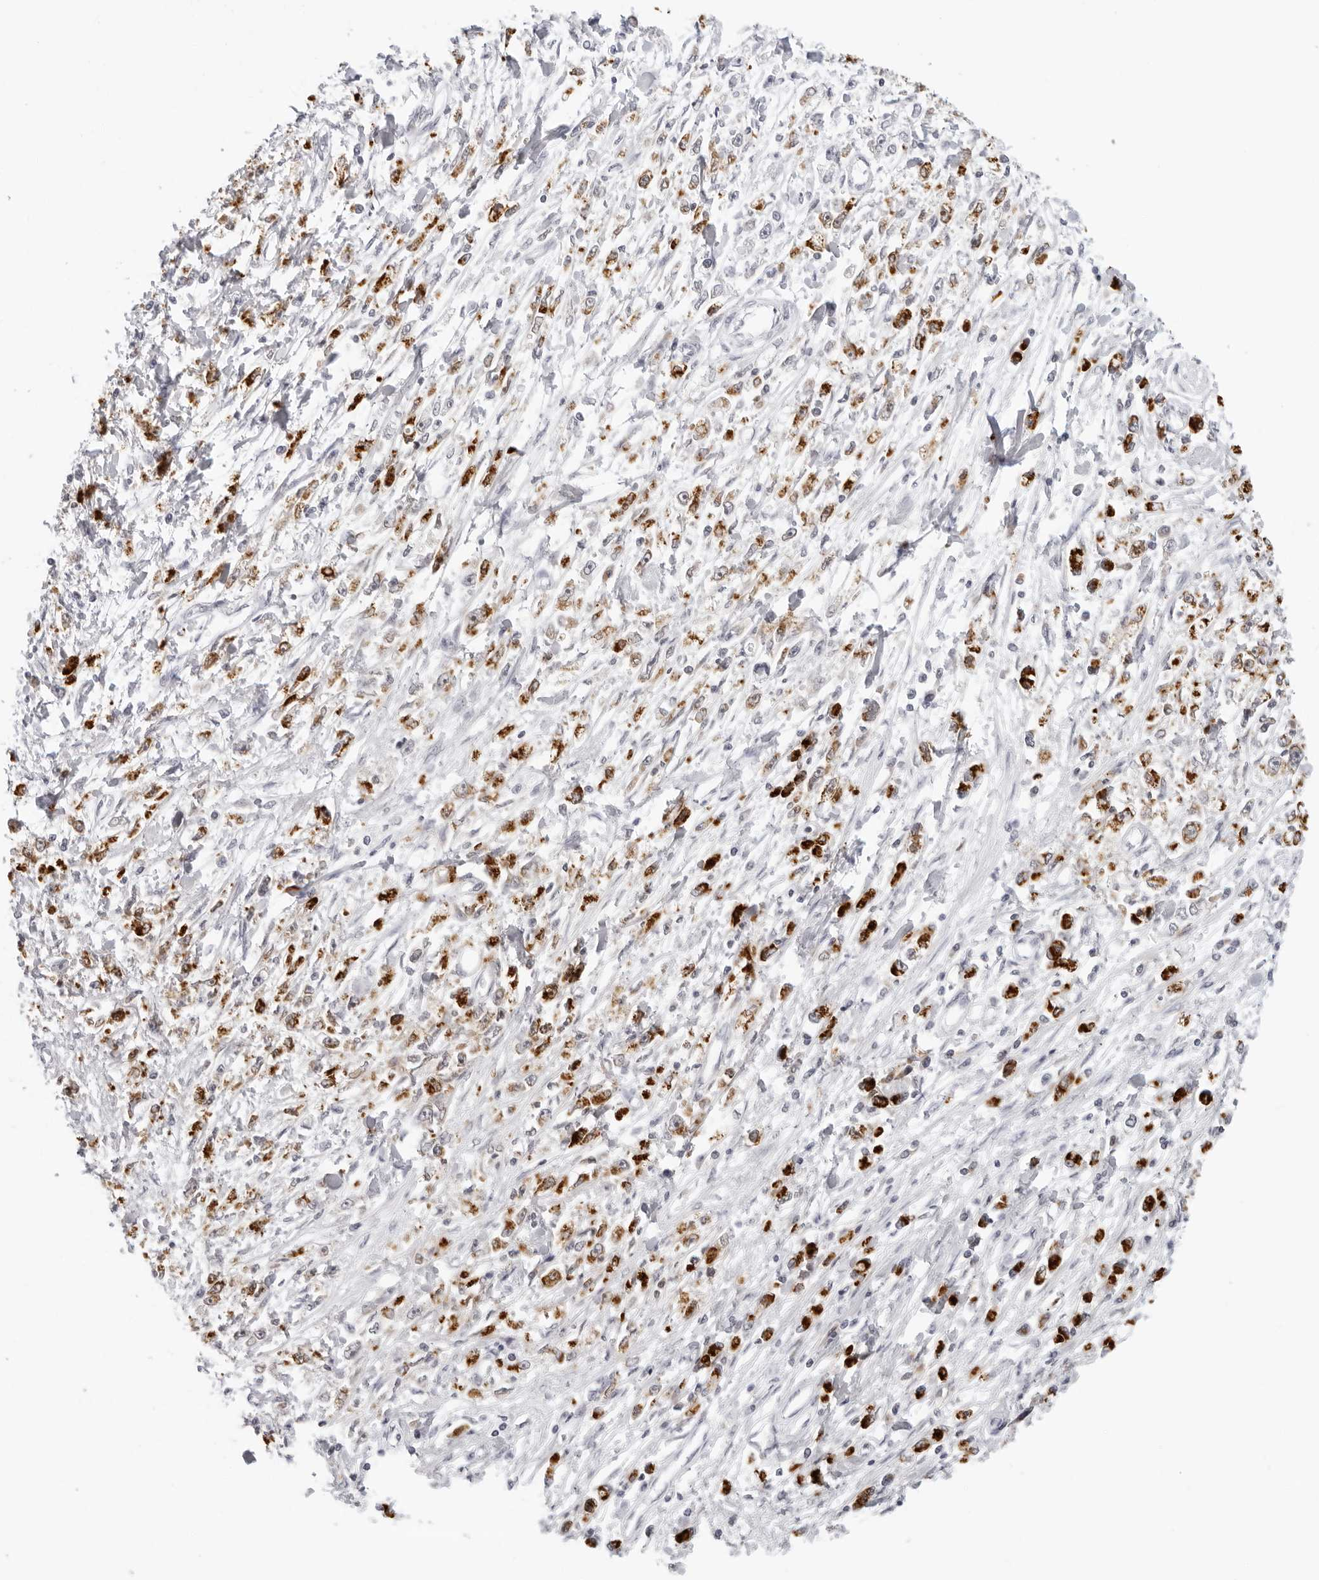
{"staining": {"intensity": "moderate", "quantity": "<25%", "location": "cytoplasmic/membranous"}, "tissue": "stomach cancer", "cell_type": "Tumor cells", "image_type": "cancer", "snomed": [{"axis": "morphology", "description": "Adenocarcinoma, NOS"}, {"axis": "topography", "description": "Stomach"}], "caption": "Tumor cells reveal moderate cytoplasmic/membranous expression in approximately <25% of cells in adenocarcinoma (stomach).", "gene": "EDN2", "patient": {"sex": "female", "age": 59}}